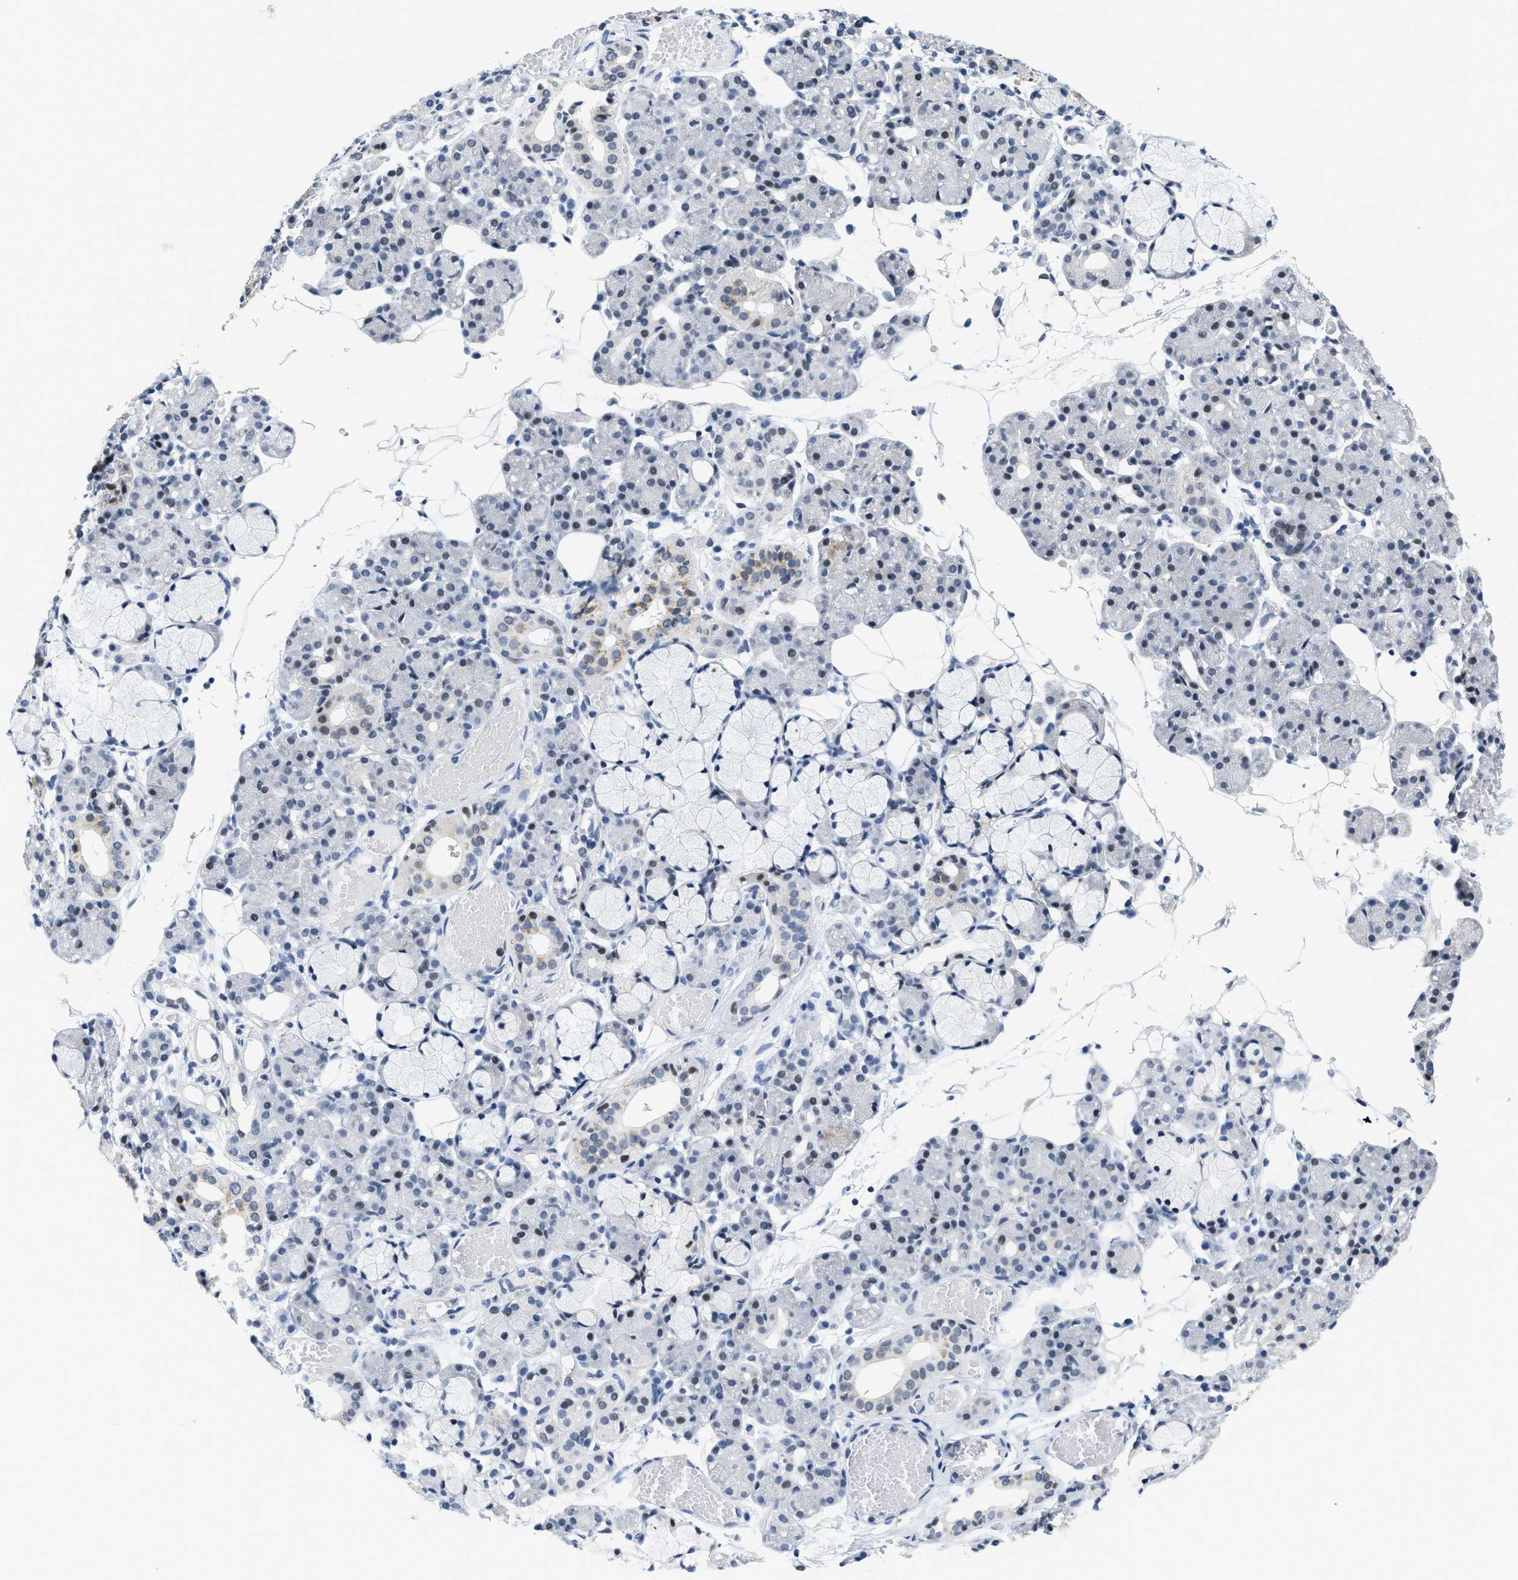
{"staining": {"intensity": "moderate", "quantity": "<25%", "location": "cytoplasmic/membranous,nuclear"}, "tissue": "salivary gland", "cell_type": "Glandular cells", "image_type": "normal", "snomed": [{"axis": "morphology", "description": "Normal tissue, NOS"}, {"axis": "topography", "description": "Salivary gland"}], "caption": "Immunohistochemistry (IHC) of normal human salivary gland demonstrates low levels of moderate cytoplasmic/membranous,nuclear expression in about <25% of glandular cells.", "gene": "SETD1B", "patient": {"sex": "male", "age": 63}}